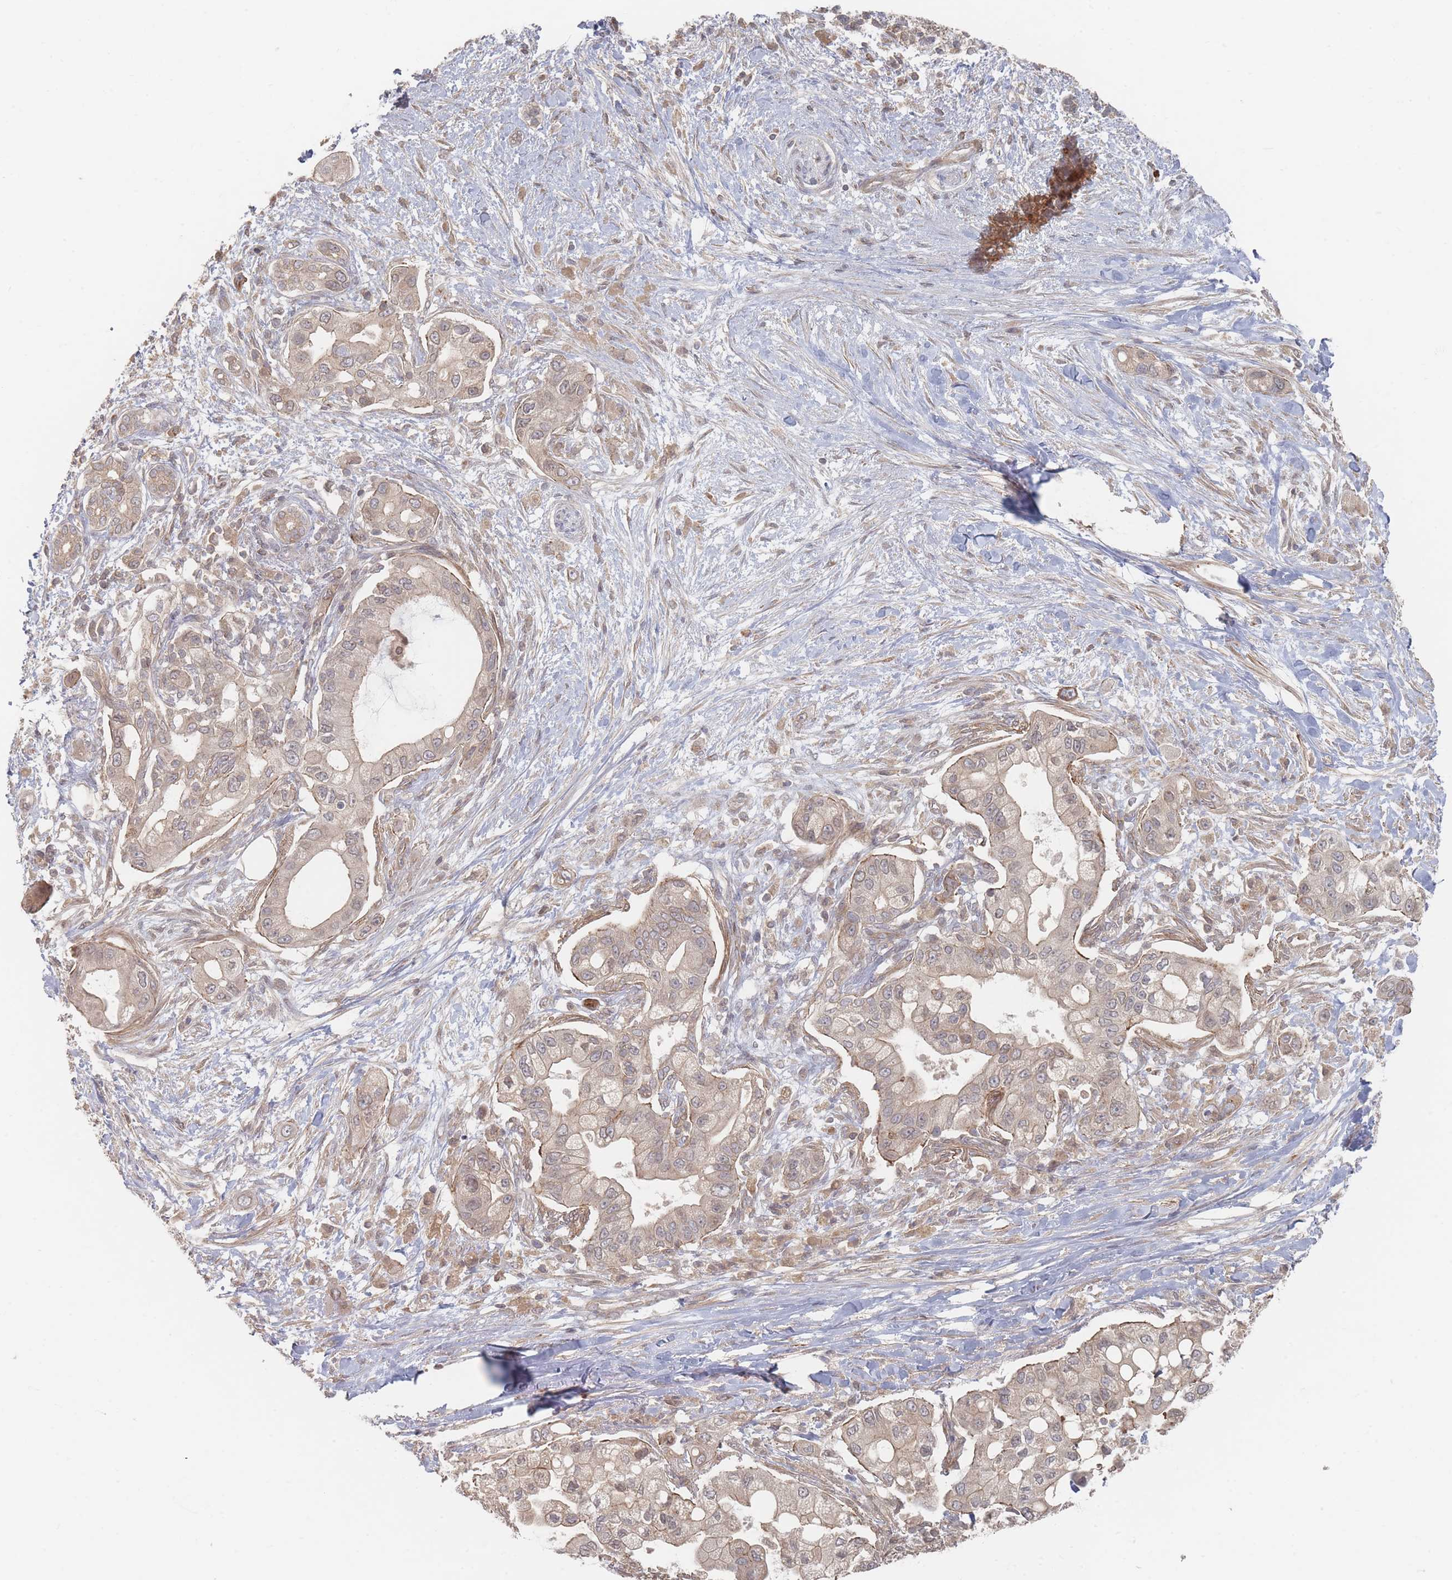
{"staining": {"intensity": "weak", "quantity": ">75%", "location": "cytoplasmic/membranous"}, "tissue": "pancreatic cancer", "cell_type": "Tumor cells", "image_type": "cancer", "snomed": [{"axis": "morphology", "description": "Adenocarcinoma, NOS"}, {"axis": "topography", "description": "Pancreas"}], "caption": "Weak cytoplasmic/membranous positivity is present in approximately >75% of tumor cells in pancreatic cancer.", "gene": "GLE1", "patient": {"sex": "male", "age": 57}}